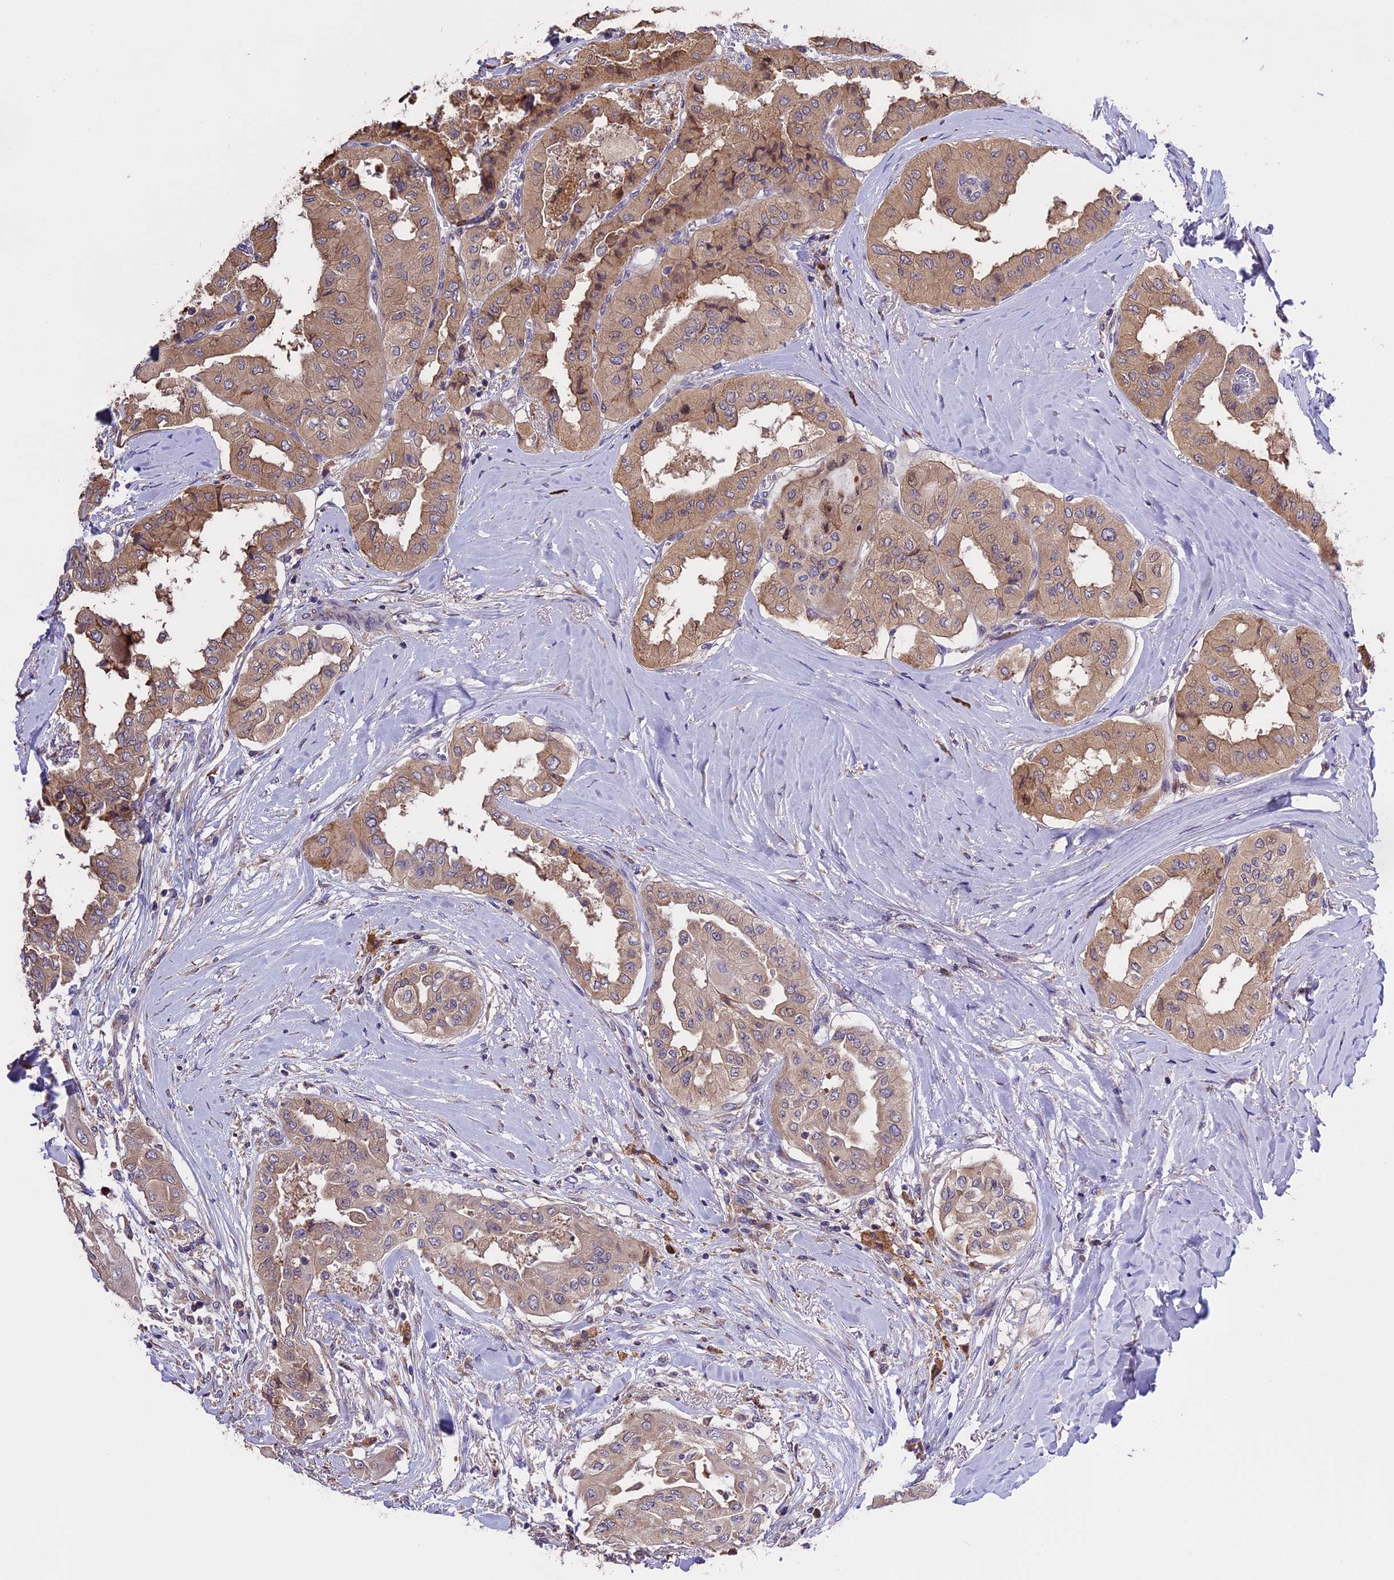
{"staining": {"intensity": "moderate", "quantity": ">75%", "location": "cytoplasmic/membranous"}, "tissue": "thyroid cancer", "cell_type": "Tumor cells", "image_type": "cancer", "snomed": [{"axis": "morphology", "description": "Papillary adenocarcinoma, NOS"}, {"axis": "topography", "description": "Thyroid gland"}], "caption": "IHC (DAB) staining of human papillary adenocarcinoma (thyroid) shows moderate cytoplasmic/membranous protein staining in approximately >75% of tumor cells.", "gene": "ABCC10", "patient": {"sex": "female", "age": 59}}